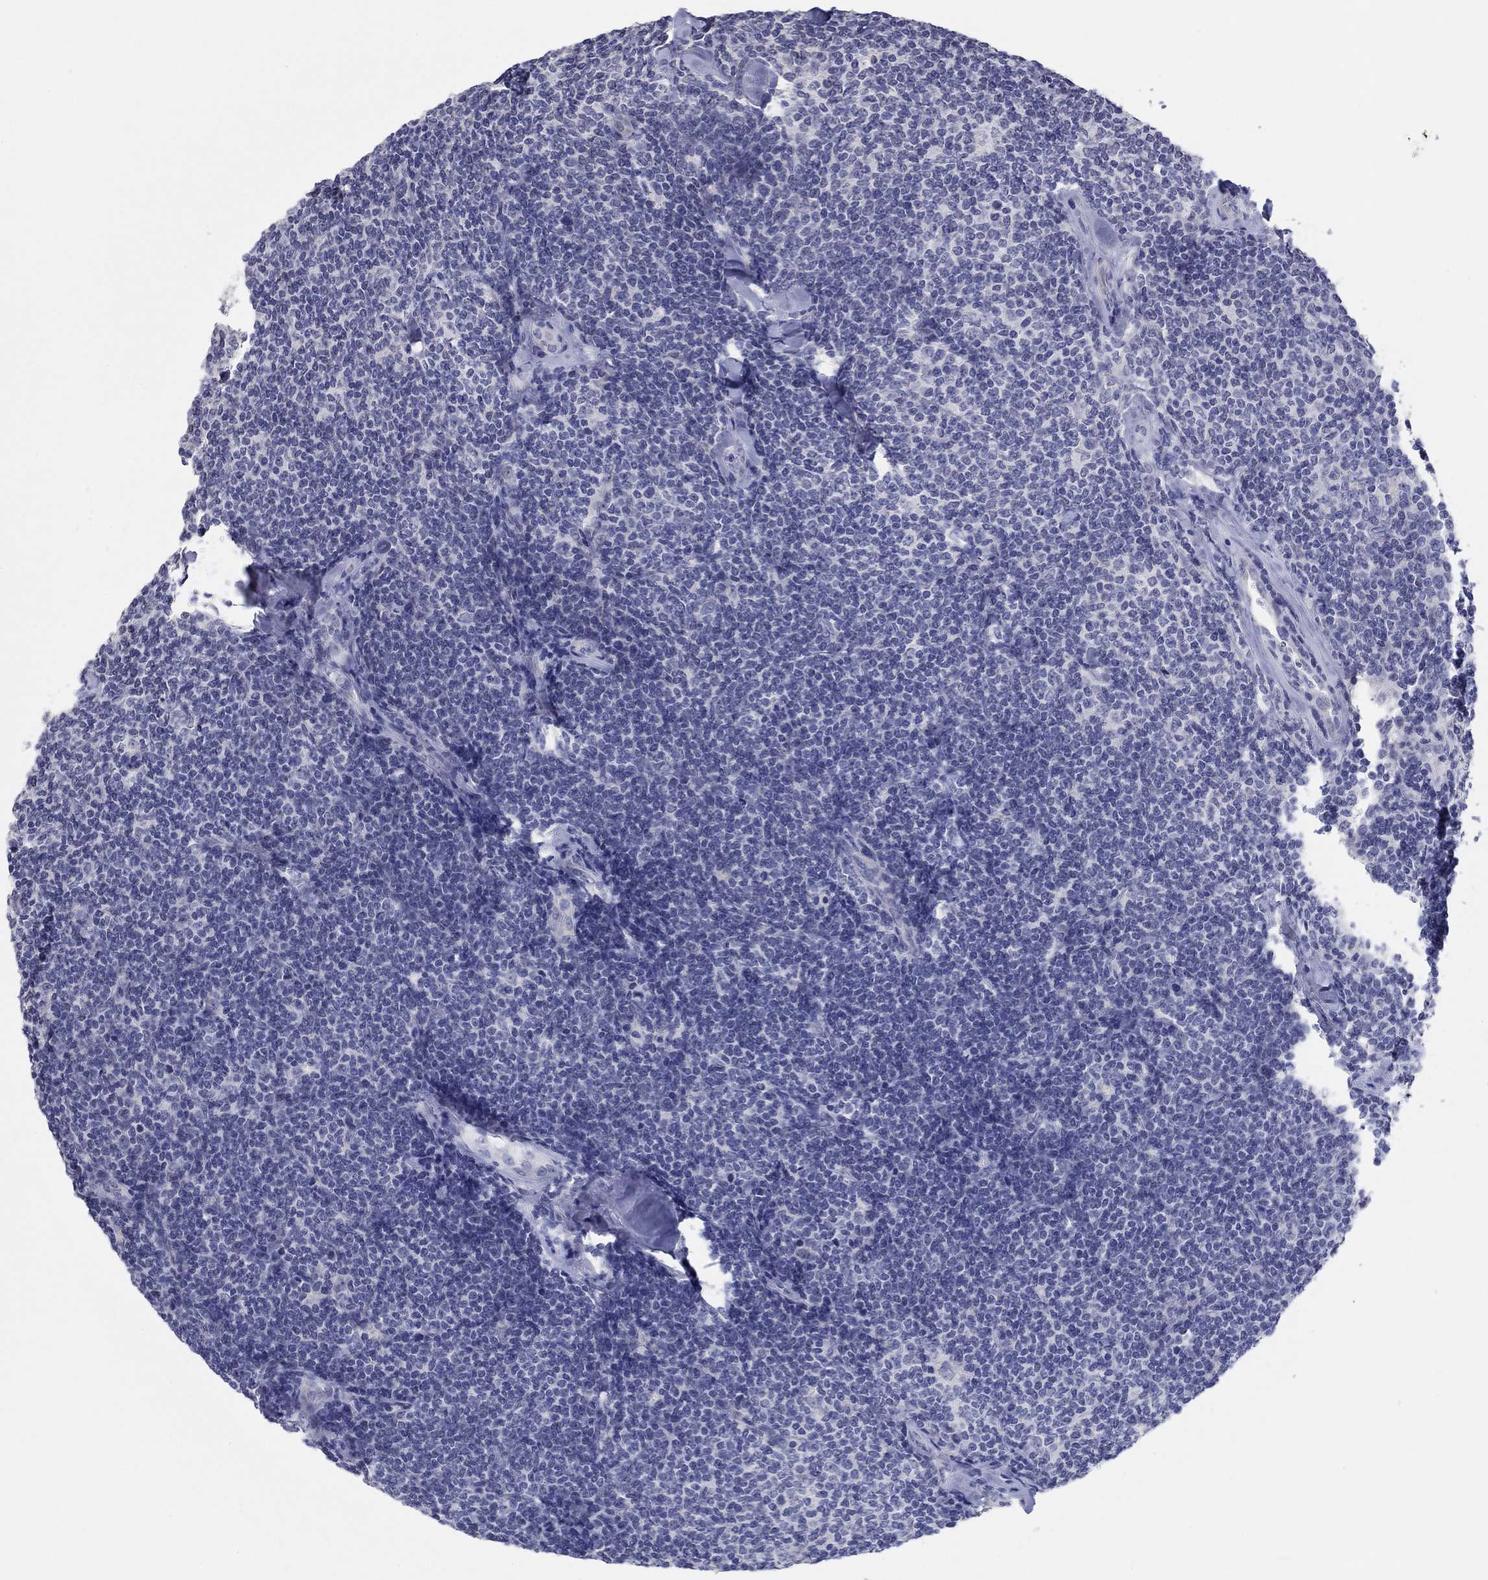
{"staining": {"intensity": "negative", "quantity": "none", "location": "none"}, "tissue": "lymphoma", "cell_type": "Tumor cells", "image_type": "cancer", "snomed": [{"axis": "morphology", "description": "Malignant lymphoma, non-Hodgkin's type, Low grade"}, {"axis": "topography", "description": "Lymph node"}], "caption": "Immunohistochemical staining of human malignant lymphoma, non-Hodgkin's type (low-grade) reveals no significant positivity in tumor cells.", "gene": "LRRC4C", "patient": {"sex": "female", "age": 56}}